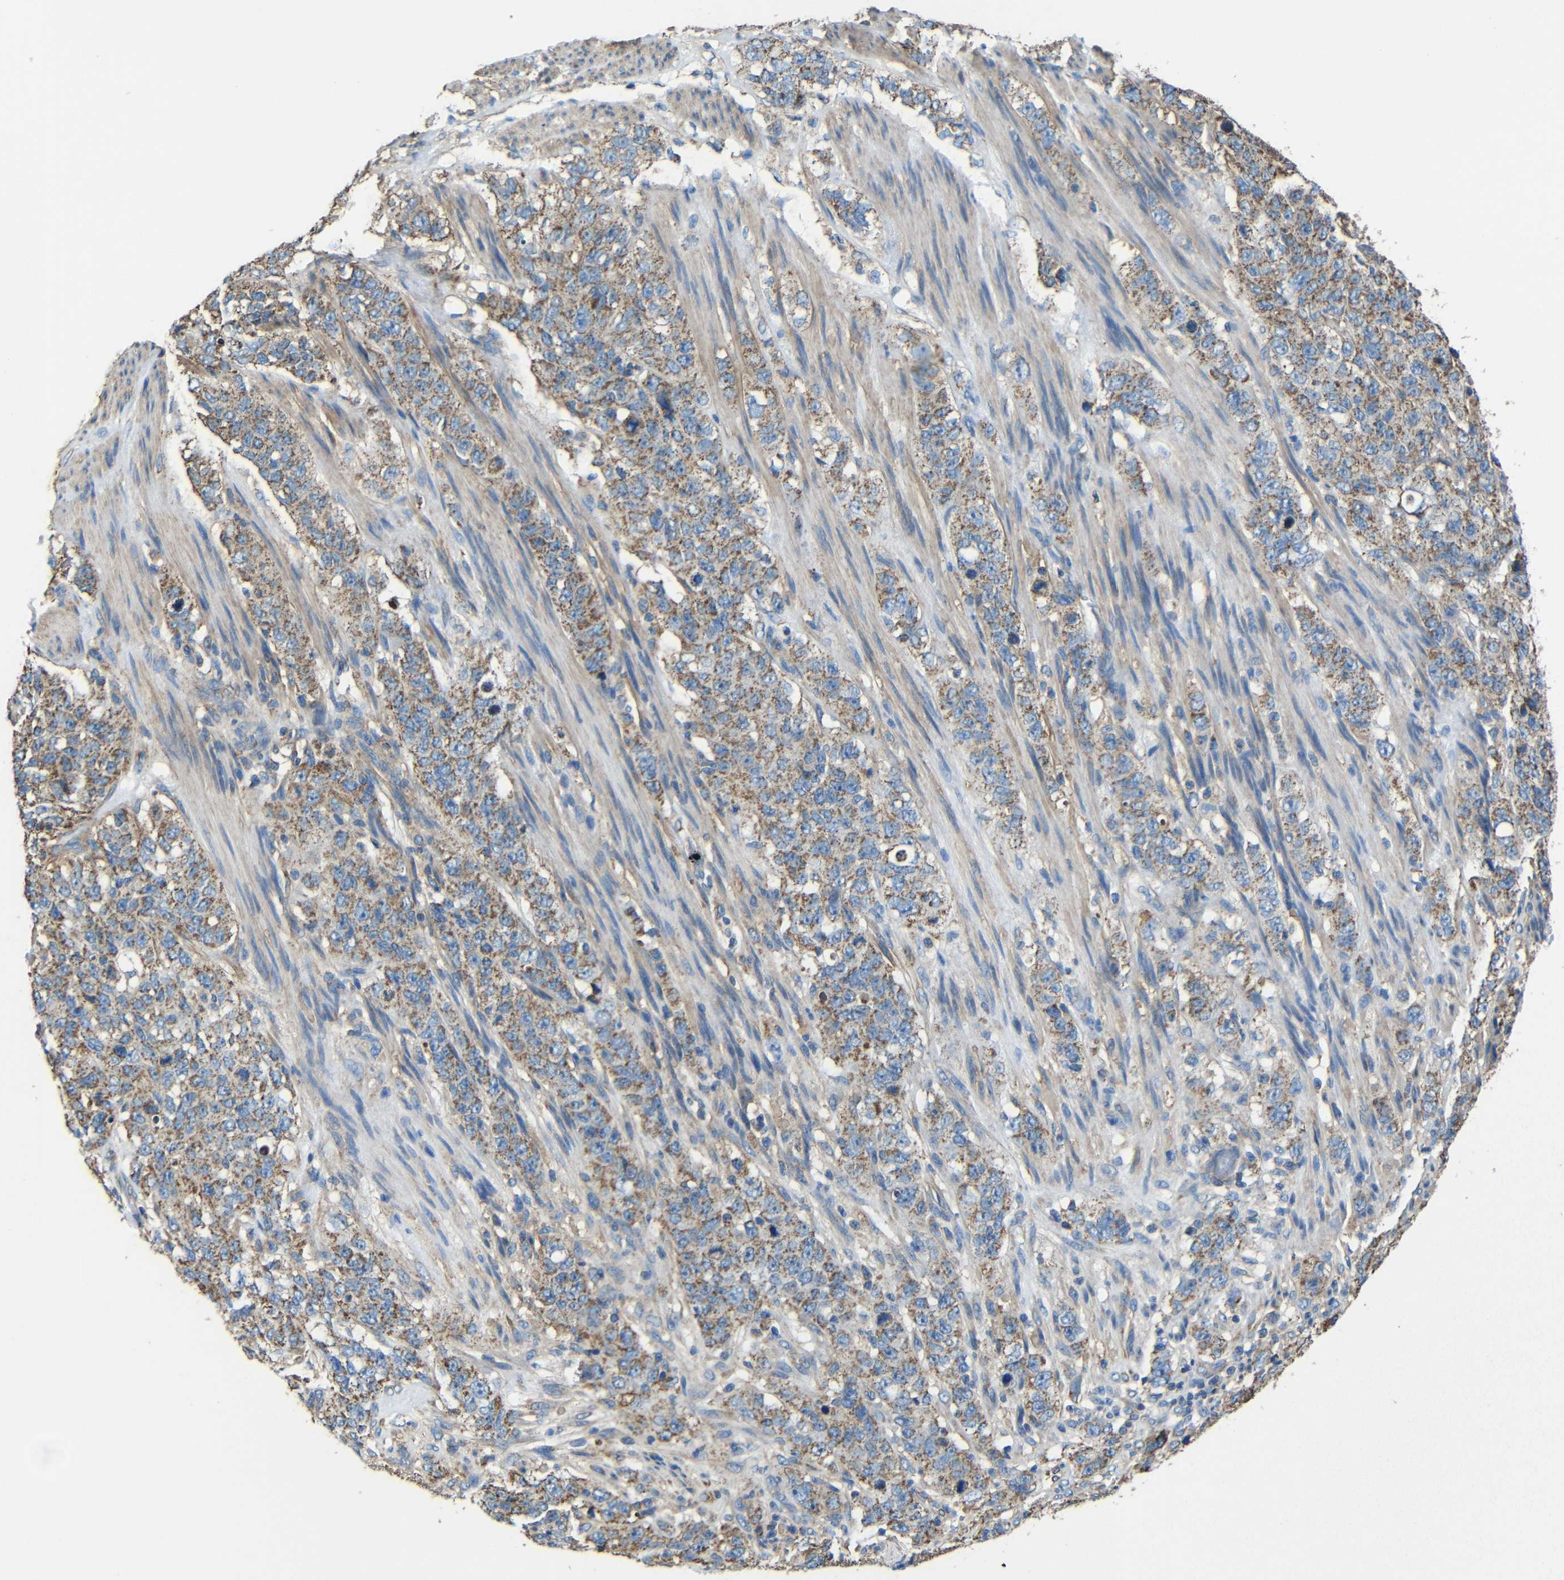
{"staining": {"intensity": "moderate", "quantity": ">75%", "location": "cytoplasmic/membranous"}, "tissue": "stomach cancer", "cell_type": "Tumor cells", "image_type": "cancer", "snomed": [{"axis": "morphology", "description": "Adenocarcinoma, NOS"}, {"axis": "topography", "description": "Stomach"}], "caption": "Stomach cancer was stained to show a protein in brown. There is medium levels of moderate cytoplasmic/membranous positivity in about >75% of tumor cells. The protein of interest is stained brown, and the nuclei are stained in blue (DAB IHC with brightfield microscopy, high magnification).", "gene": "INTS6L", "patient": {"sex": "male", "age": 48}}